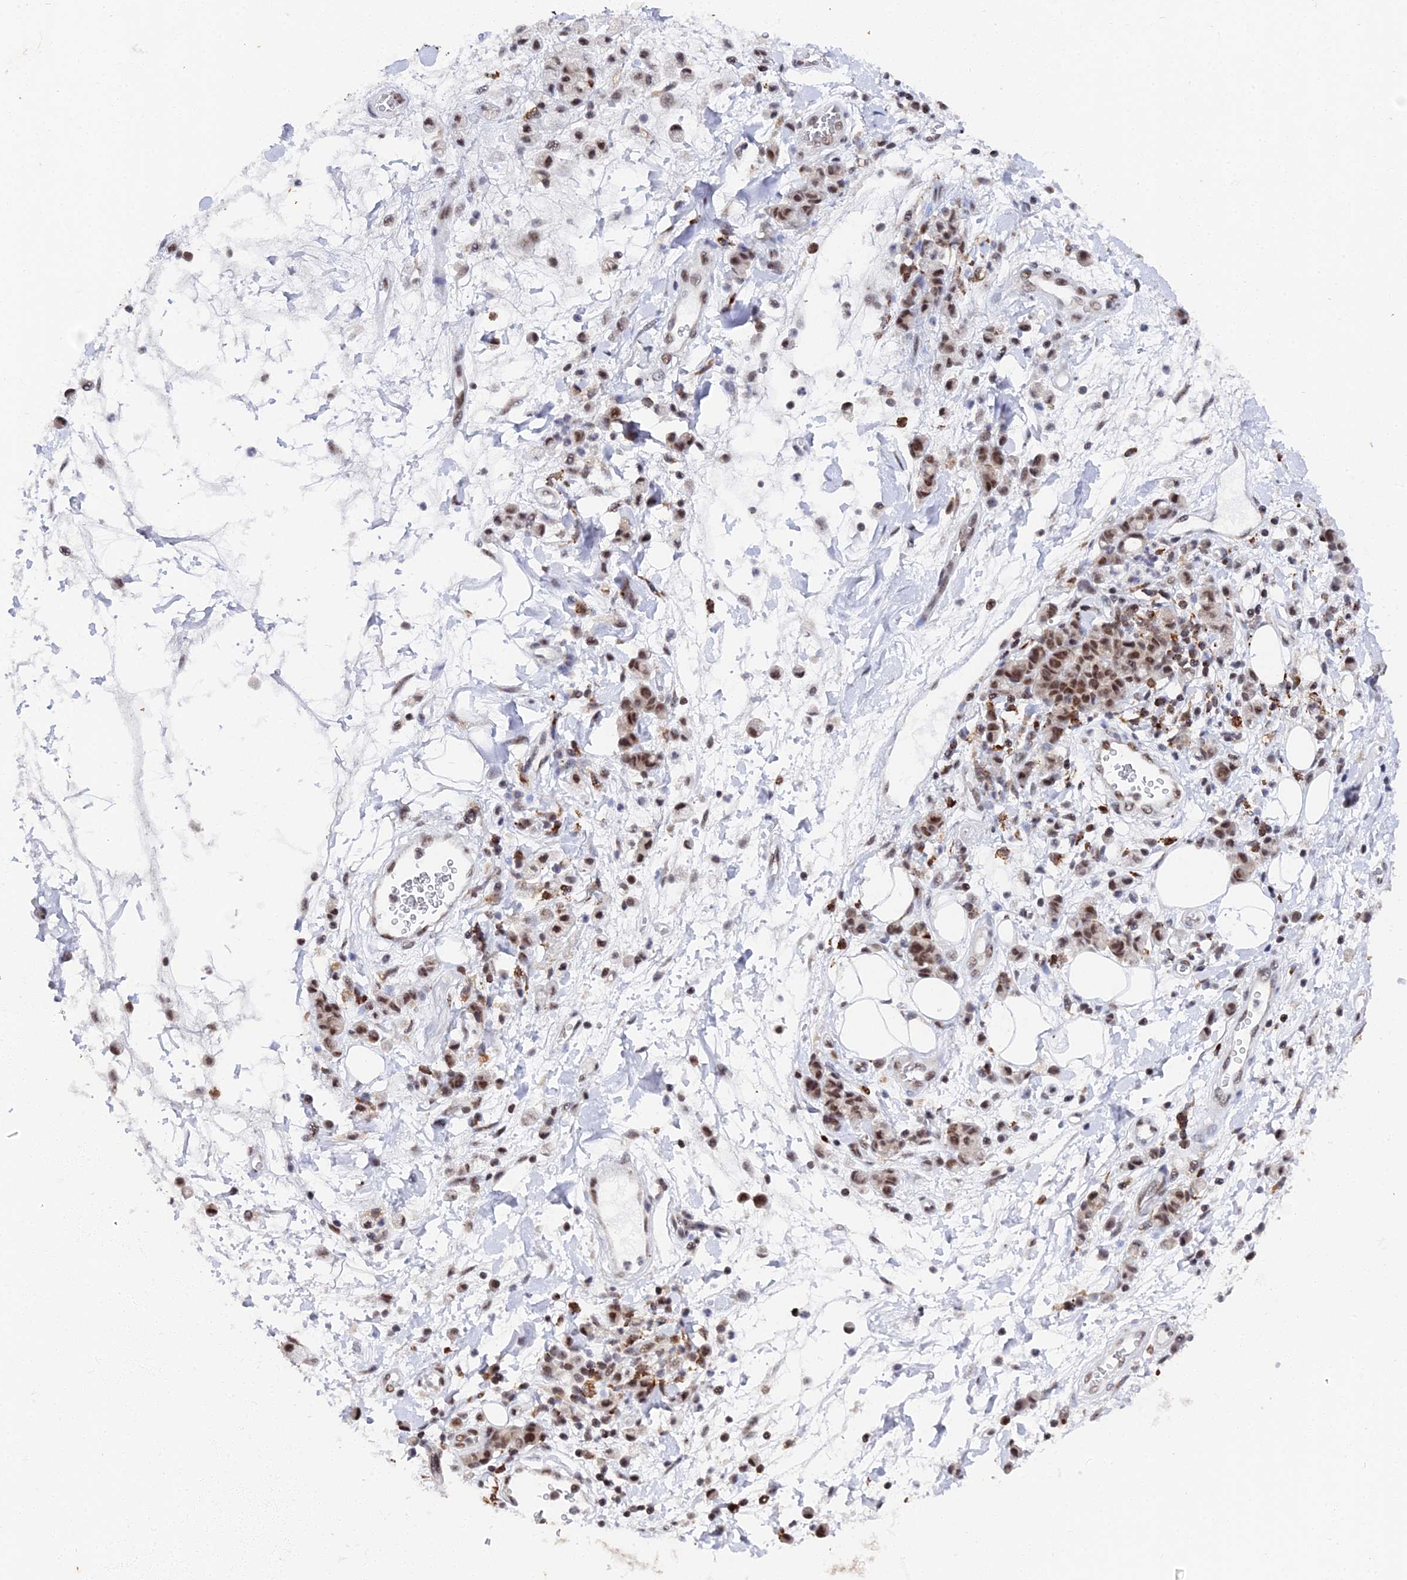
{"staining": {"intensity": "moderate", "quantity": "25%-75%", "location": "nuclear"}, "tissue": "stomach cancer", "cell_type": "Tumor cells", "image_type": "cancer", "snomed": [{"axis": "morphology", "description": "Adenocarcinoma, NOS"}, {"axis": "topography", "description": "Stomach"}], "caption": "There is medium levels of moderate nuclear staining in tumor cells of stomach cancer (adenocarcinoma), as demonstrated by immunohistochemical staining (brown color).", "gene": "MAGOHB", "patient": {"sex": "male", "age": 77}}